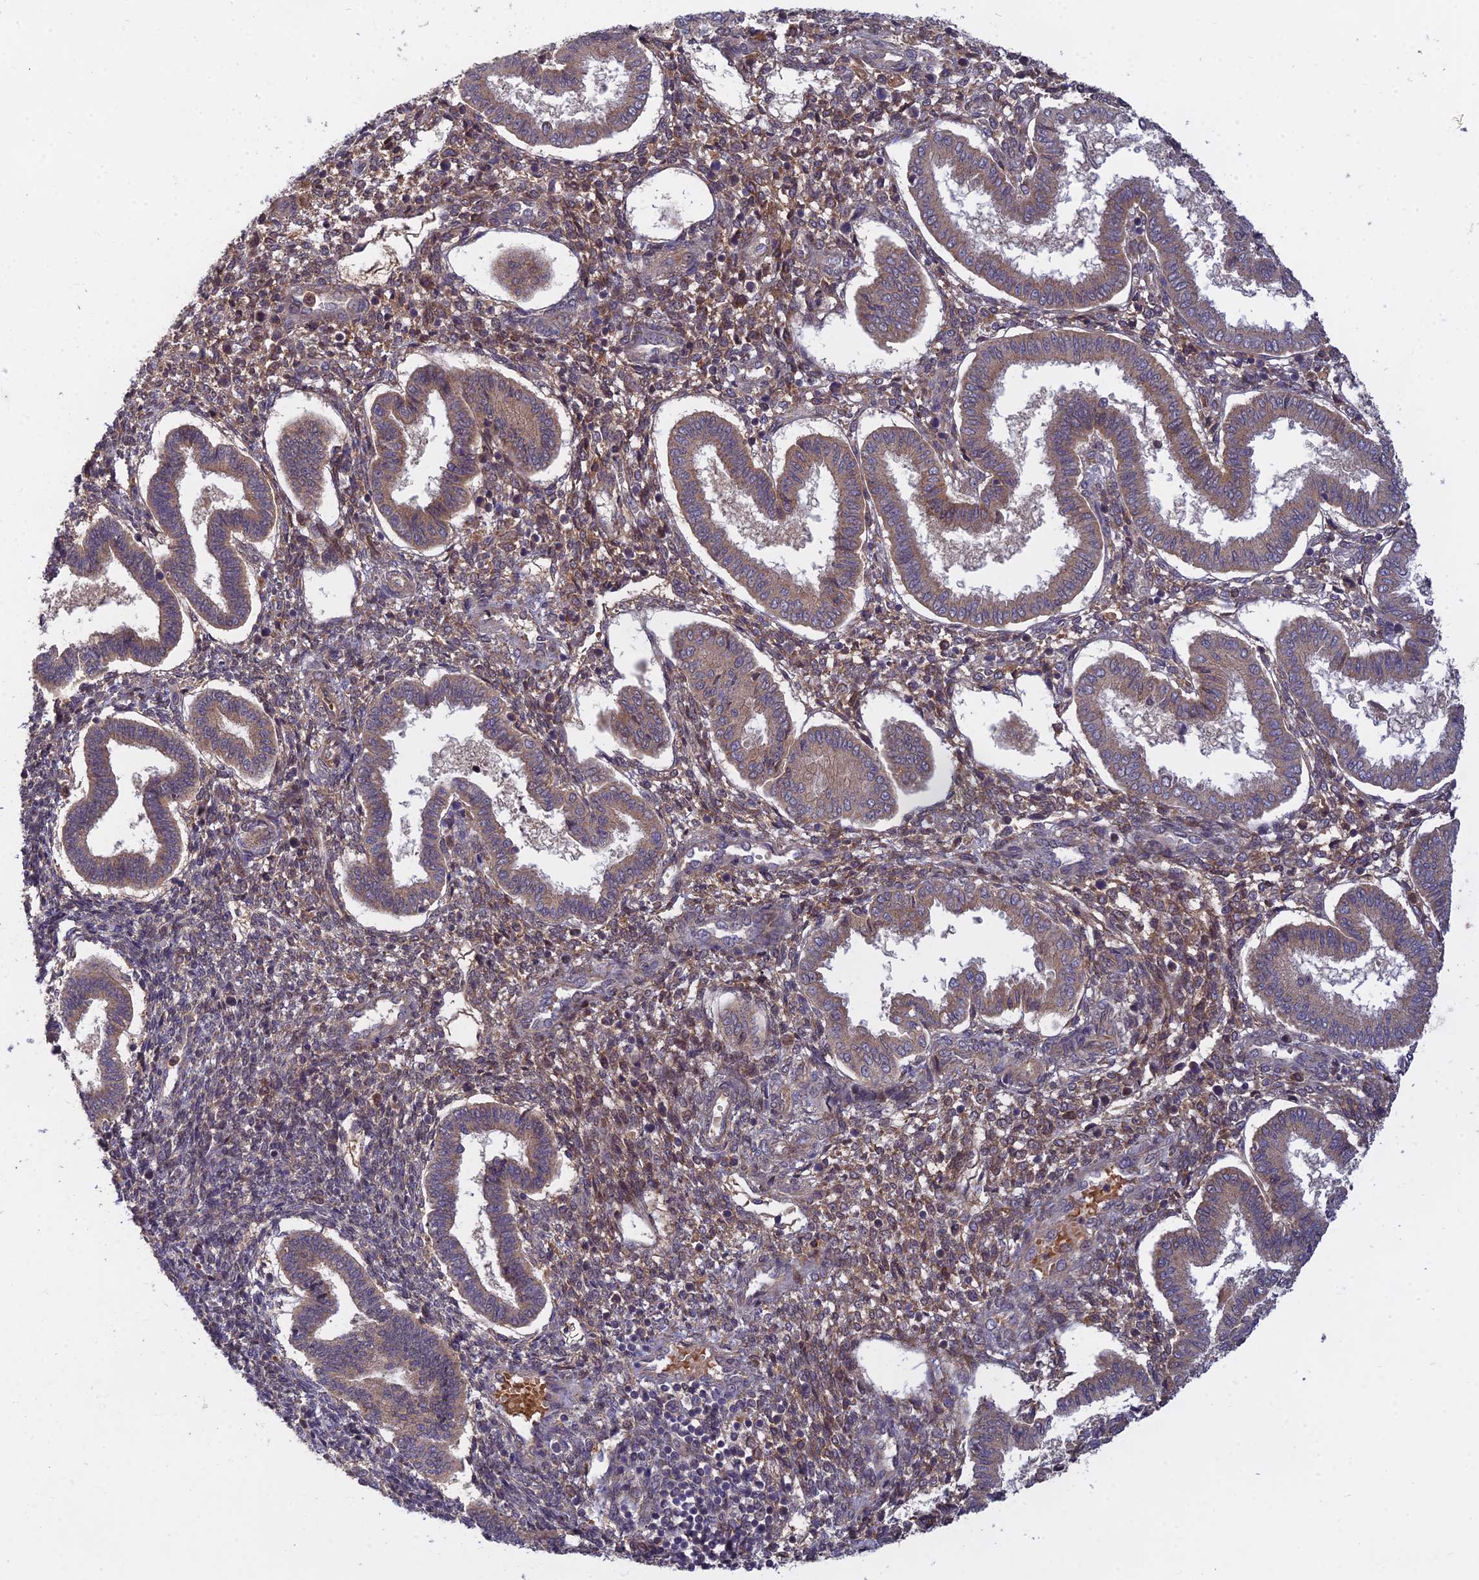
{"staining": {"intensity": "weak", "quantity": "25%-75%", "location": "cytoplasmic/membranous"}, "tissue": "endometrium", "cell_type": "Cells in endometrial stroma", "image_type": "normal", "snomed": [{"axis": "morphology", "description": "Normal tissue, NOS"}, {"axis": "topography", "description": "Endometrium"}], "caption": "Weak cytoplasmic/membranous protein expression is present in approximately 25%-75% of cells in endometrial stroma in endometrium. The staining was performed using DAB (3,3'-diaminobenzidine), with brown indicating positive protein expression. Nuclei are stained blue with hematoxylin.", "gene": "FAM151B", "patient": {"sex": "female", "age": 24}}